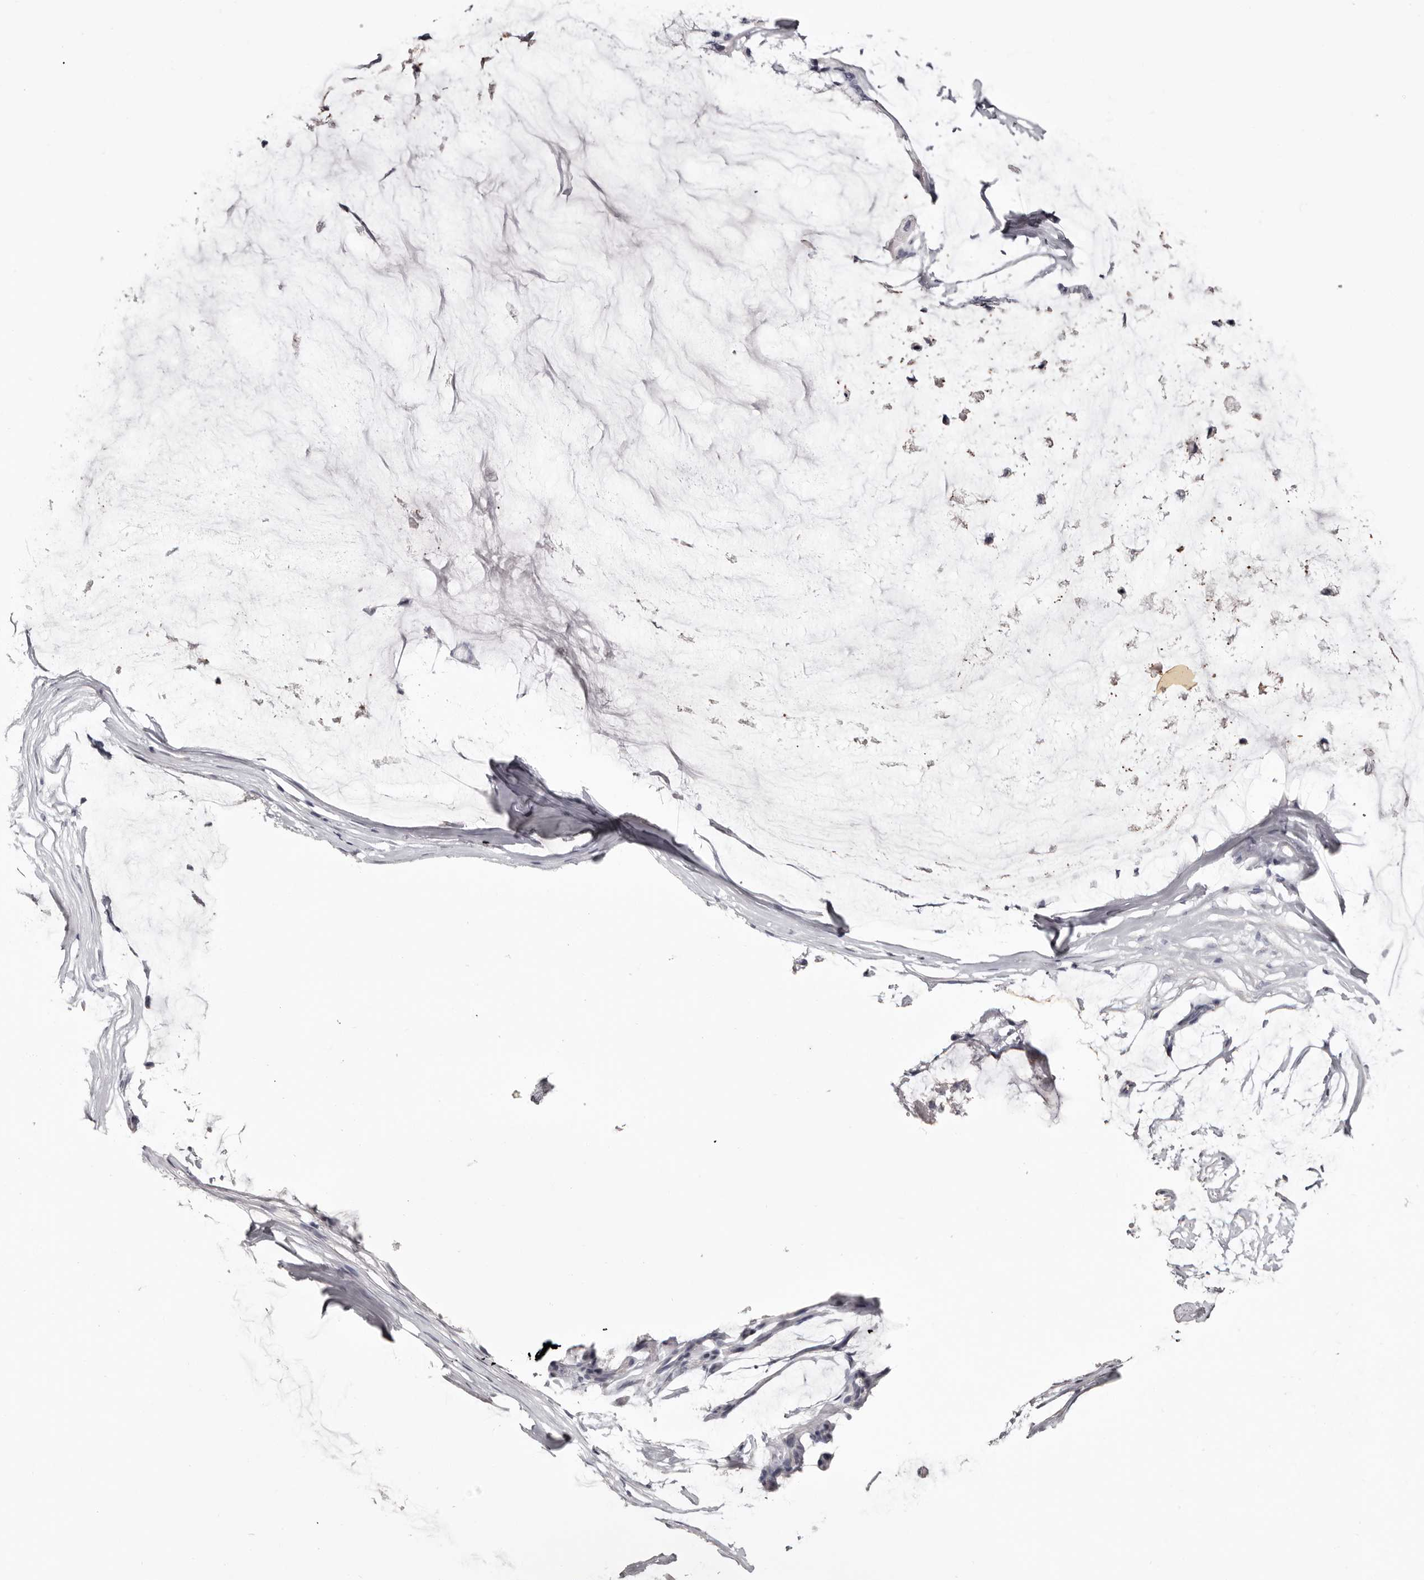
{"staining": {"intensity": "negative", "quantity": "none", "location": "none"}, "tissue": "ovarian cancer", "cell_type": "Tumor cells", "image_type": "cancer", "snomed": [{"axis": "morphology", "description": "Cystadenocarcinoma, mucinous, NOS"}, {"axis": "topography", "description": "Ovary"}], "caption": "Protein analysis of mucinous cystadenocarcinoma (ovarian) reveals no significant positivity in tumor cells. (DAB immunohistochemistry with hematoxylin counter stain).", "gene": "CA6", "patient": {"sex": "female", "age": 39}}